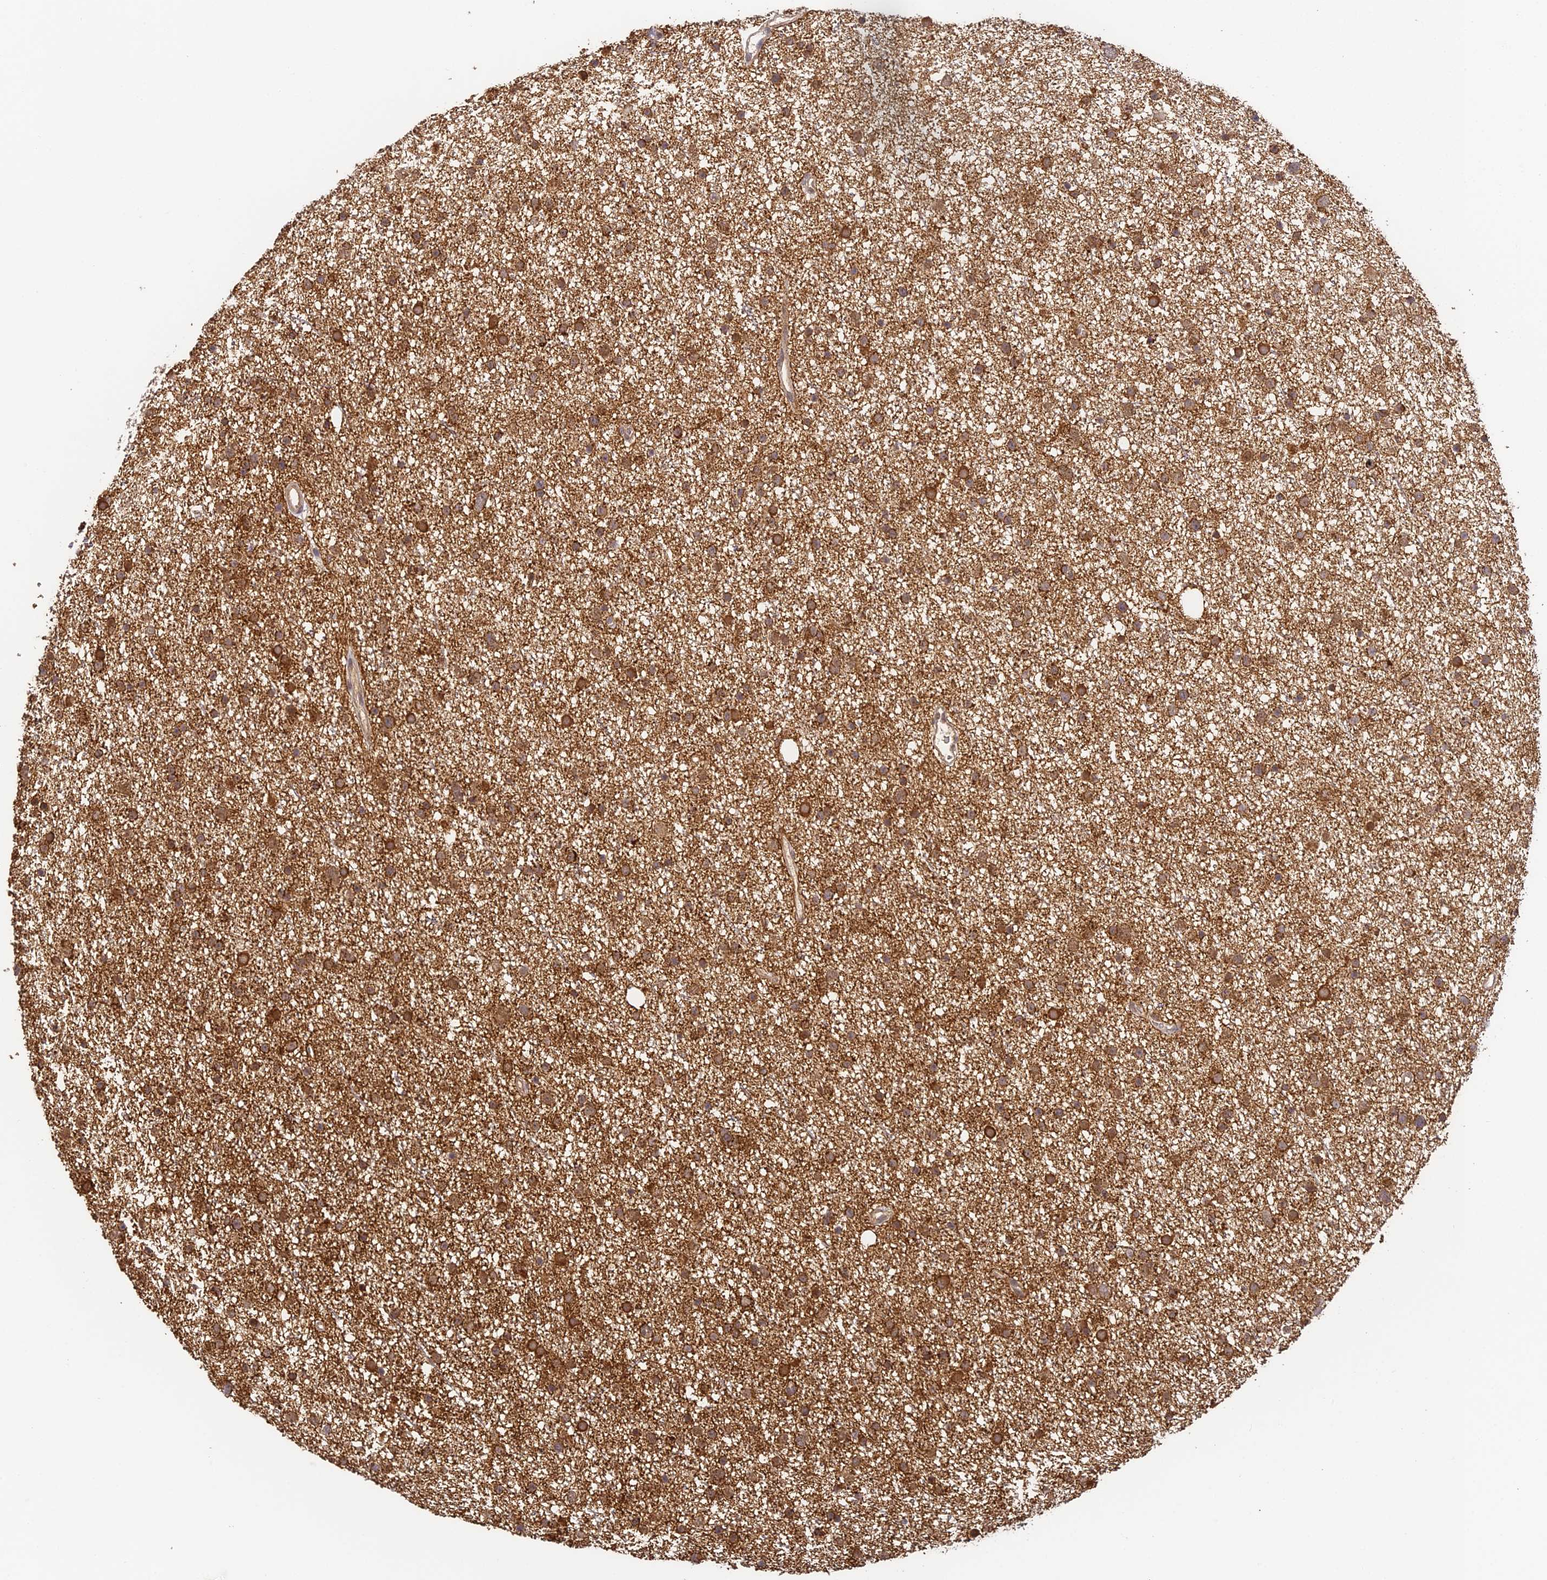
{"staining": {"intensity": "moderate", "quantity": ">75%", "location": "cytoplasmic/membranous,nuclear"}, "tissue": "glioma", "cell_type": "Tumor cells", "image_type": "cancer", "snomed": [{"axis": "morphology", "description": "Glioma, malignant, Low grade"}, {"axis": "topography", "description": "Cerebral cortex"}], "caption": "A brown stain highlights moderate cytoplasmic/membranous and nuclear positivity of a protein in human low-grade glioma (malignant) tumor cells. (brown staining indicates protein expression, while blue staining denotes nuclei).", "gene": "ZNF443", "patient": {"sex": "female", "age": 39}}